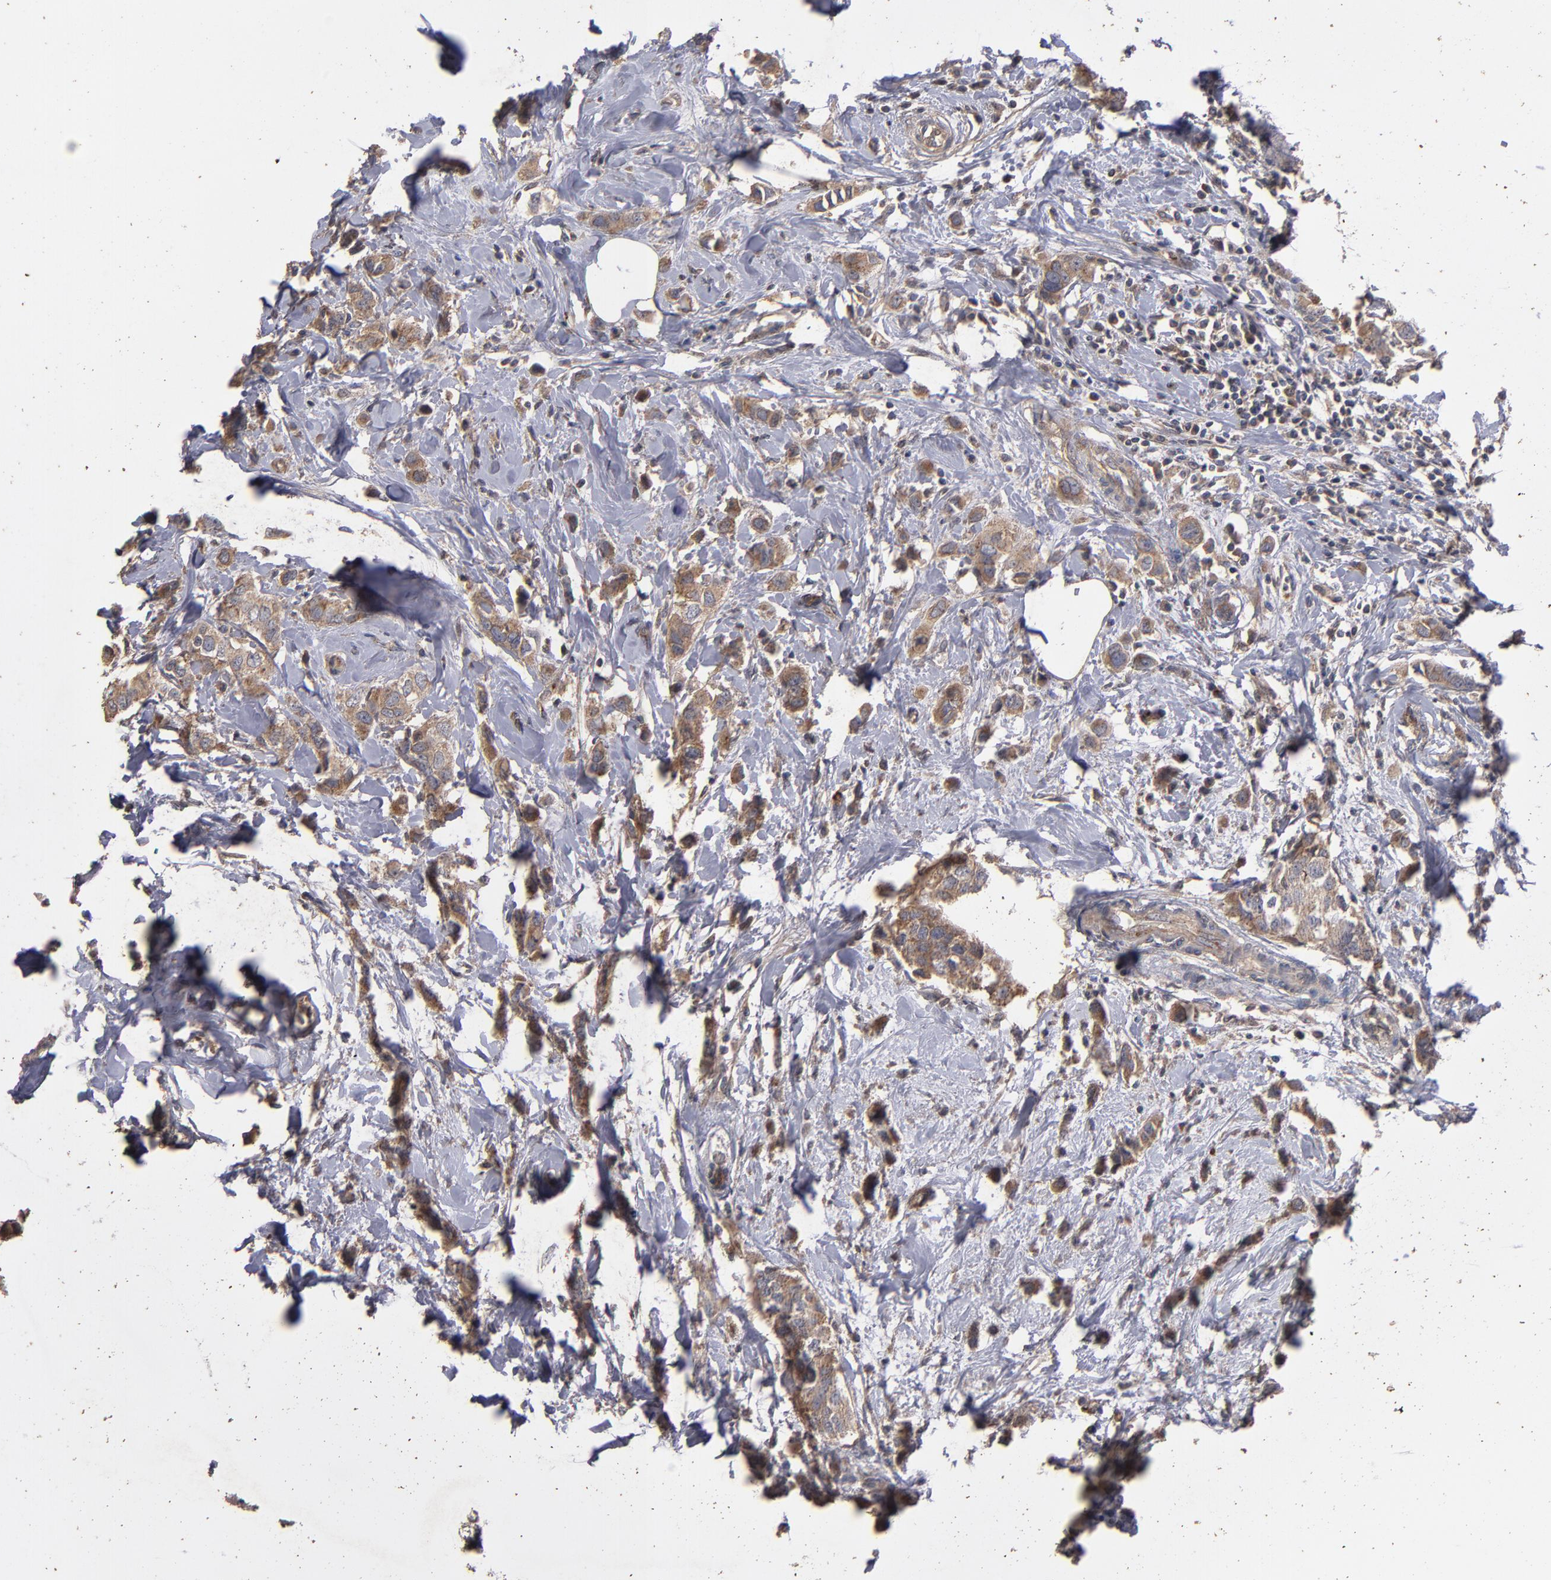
{"staining": {"intensity": "strong", "quantity": ">75%", "location": "cytoplasmic/membranous"}, "tissue": "breast cancer", "cell_type": "Tumor cells", "image_type": "cancer", "snomed": [{"axis": "morphology", "description": "Normal tissue, NOS"}, {"axis": "morphology", "description": "Duct carcinoma"}, {"axis": "topography", "description": "Breast"}], "caption": "A brown stain highlights strong cytoplasmic/membranous positivity of a protein in breast cancer (infiltrating ductal carcinoma) tumor cells. (DAB = brown stain, brightfield microscopy at high magnification).", "gene": "DIPK2B", "patient": {"sex": "female", "age": 50}}